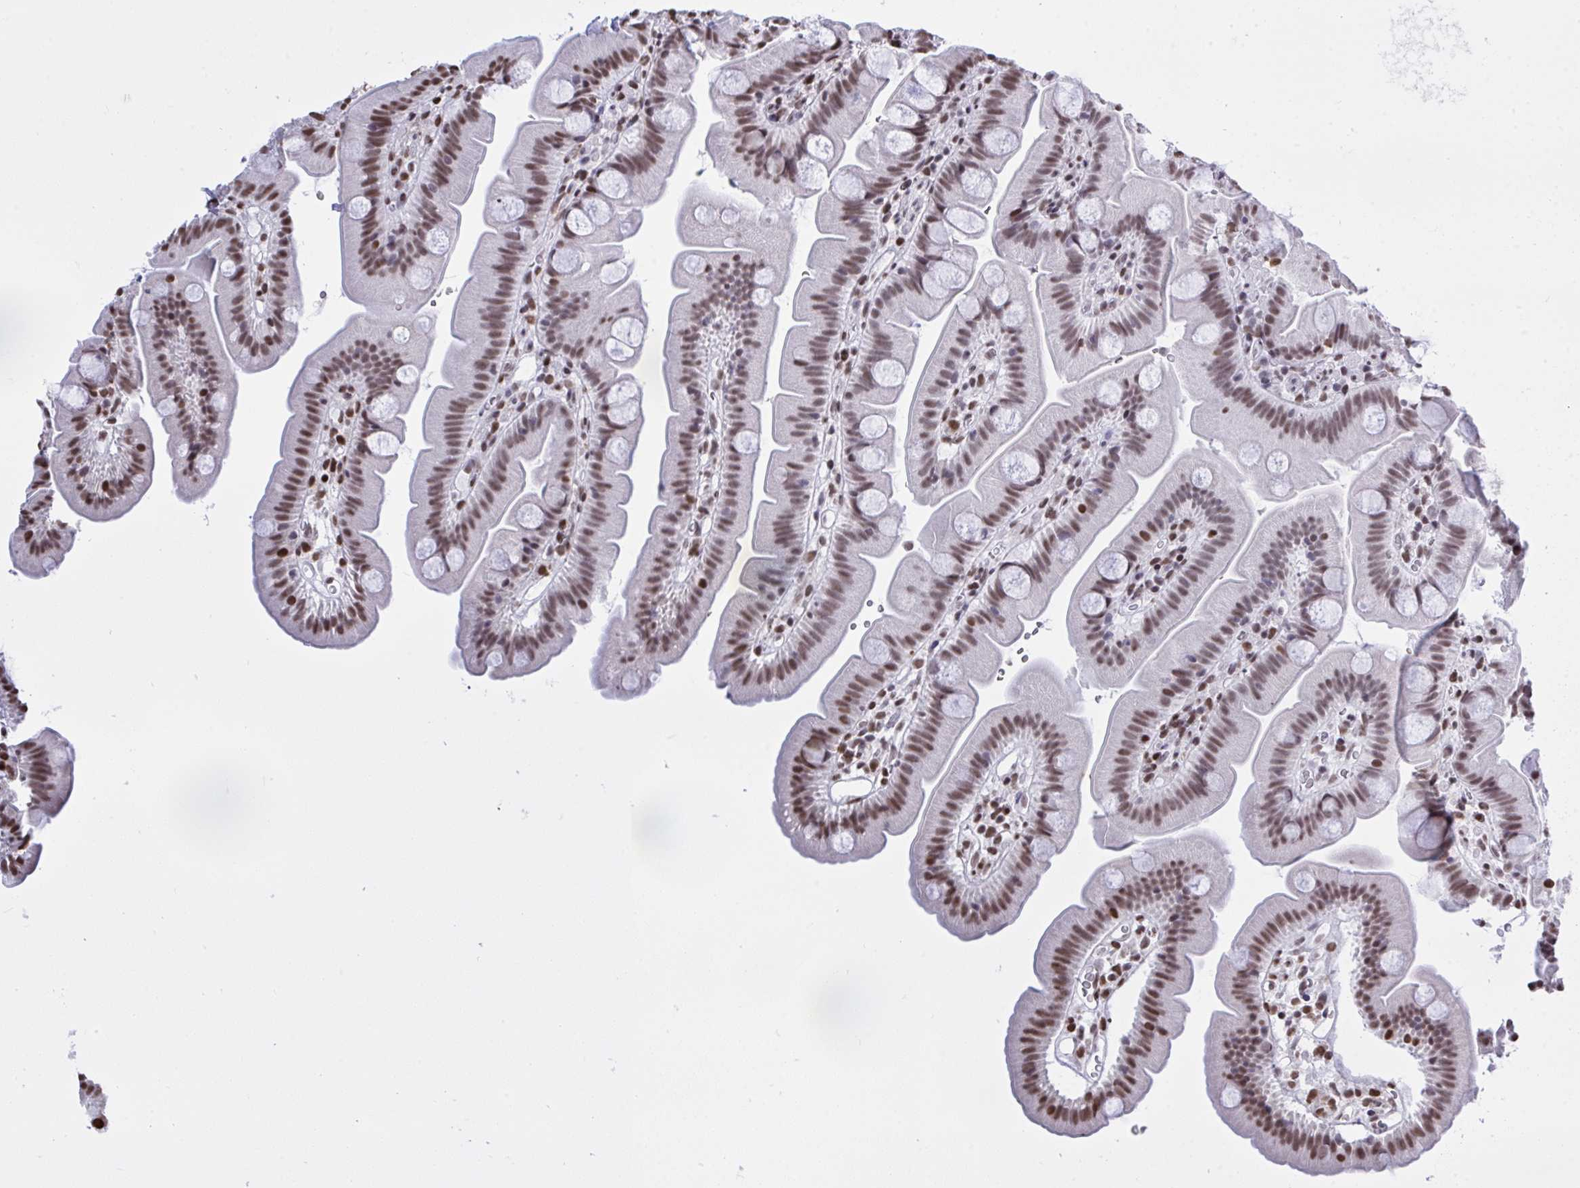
{"staining": {"intensity": "moderate", "quantity": ">75%", "location": "nuclear"}, "tissue": "small intestine", "cell_type": "Glandular cells", "image_type": "normal", "snomed": [{"axis": "morphology", "description": "Normal tissue, NOS"}, {"axis": "topography", "description": "Small intestine"}], "caption": "This photomicrograph reveals IHC staining of unremarkable small intestine, with medium moderate nuclear staining in about >75% of glandular cells.", "gene": "HNRNPDL", "patient": {"sex": "female", "age": 68}}